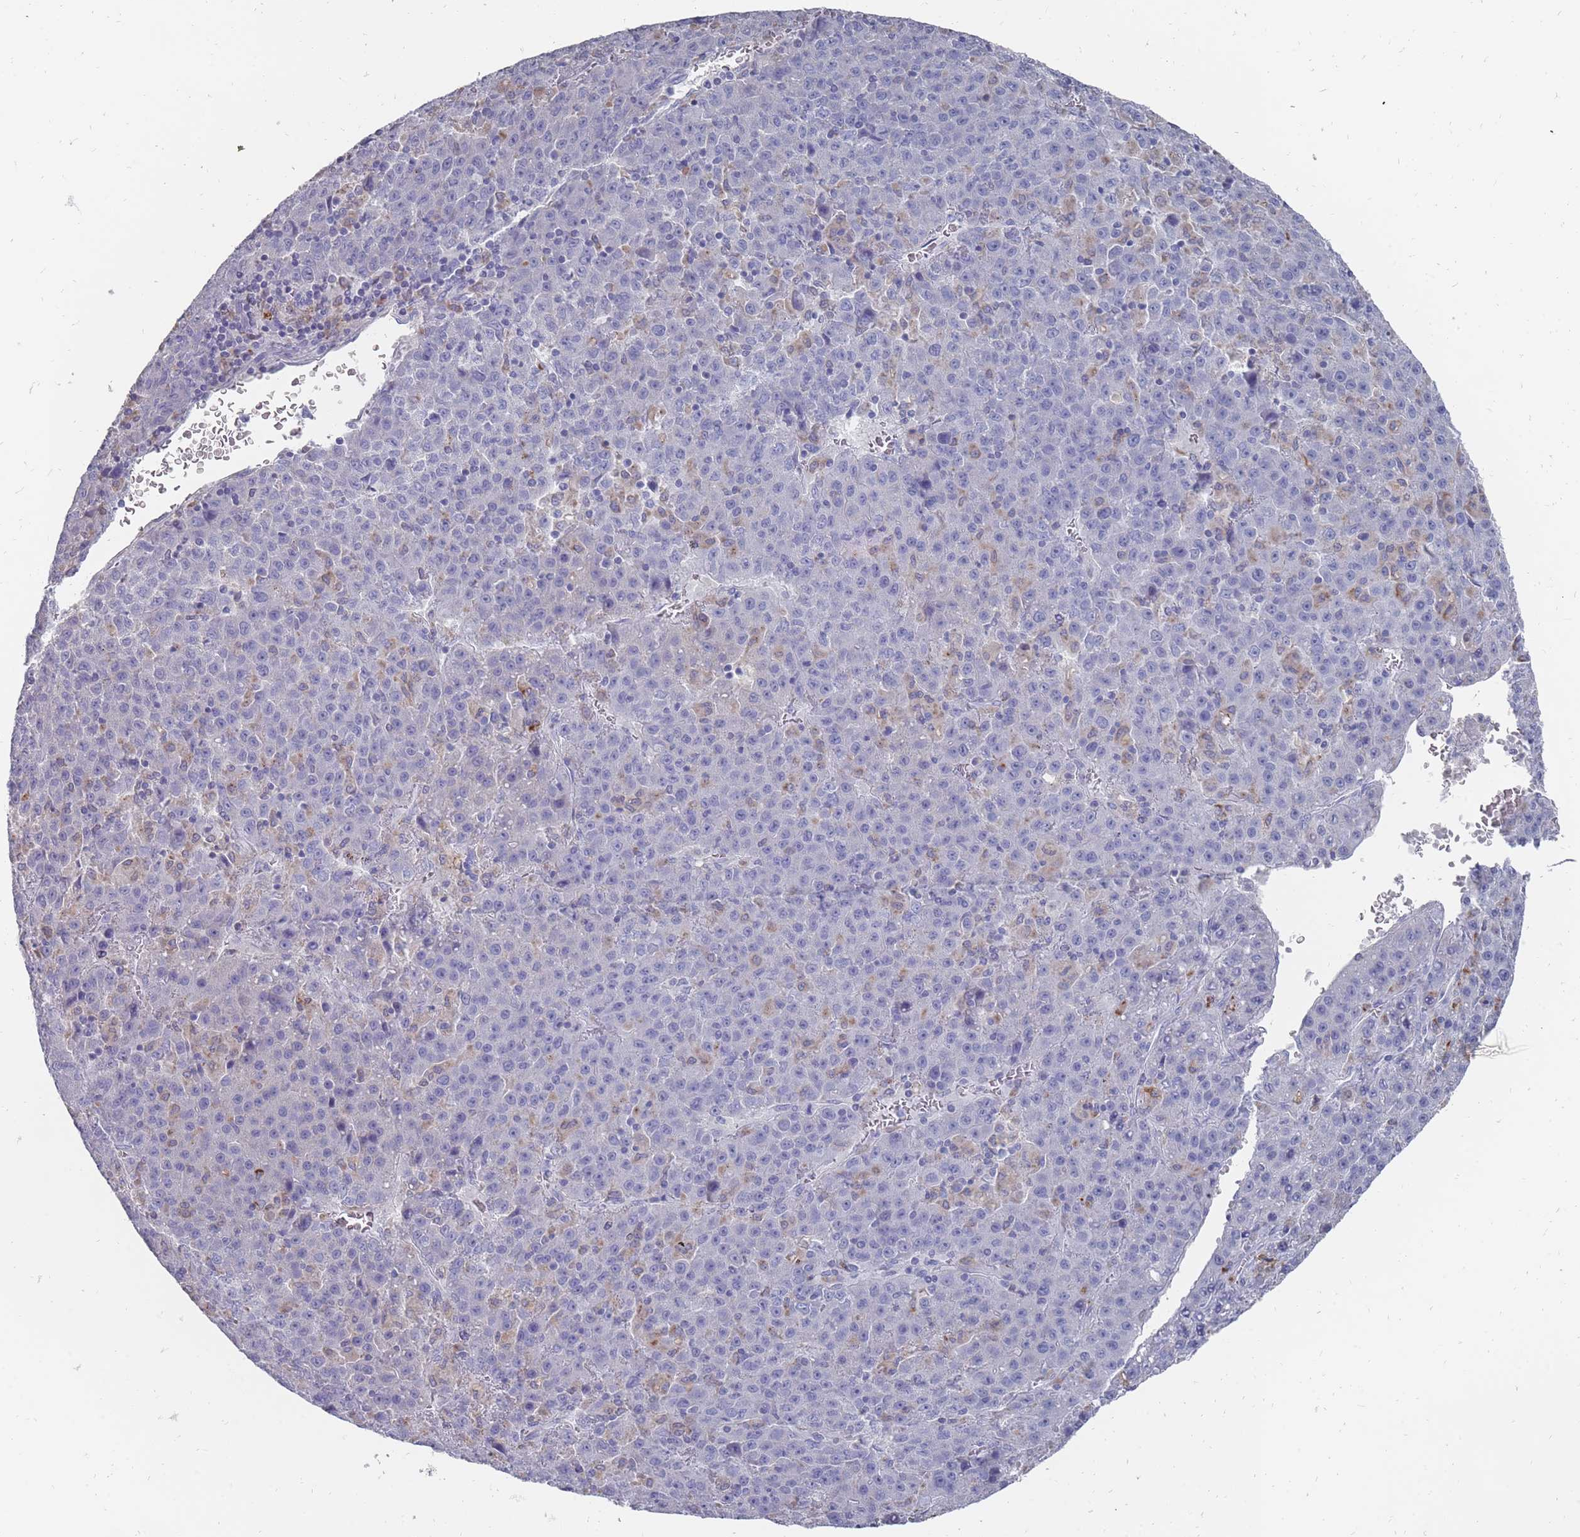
{"staining": {"intensity": "negative", "quantity": "none", "location": "none"}, "tissue": "liver cancer", "cell_type": "Tumor cells", "image_type": "cancer", "snomed": [{"axis": "morphology", "description": "Carcinoma, Hepatocellular, NOS"}, {"axis": "topography", "description": "Liver"}], "caption": "The photomicrograph demonstrates no staining of tumor cells in hepatocellular carcinoma (liver).", "gene": "OTULINL", "patient": {"sex": "female", "age": 53}}